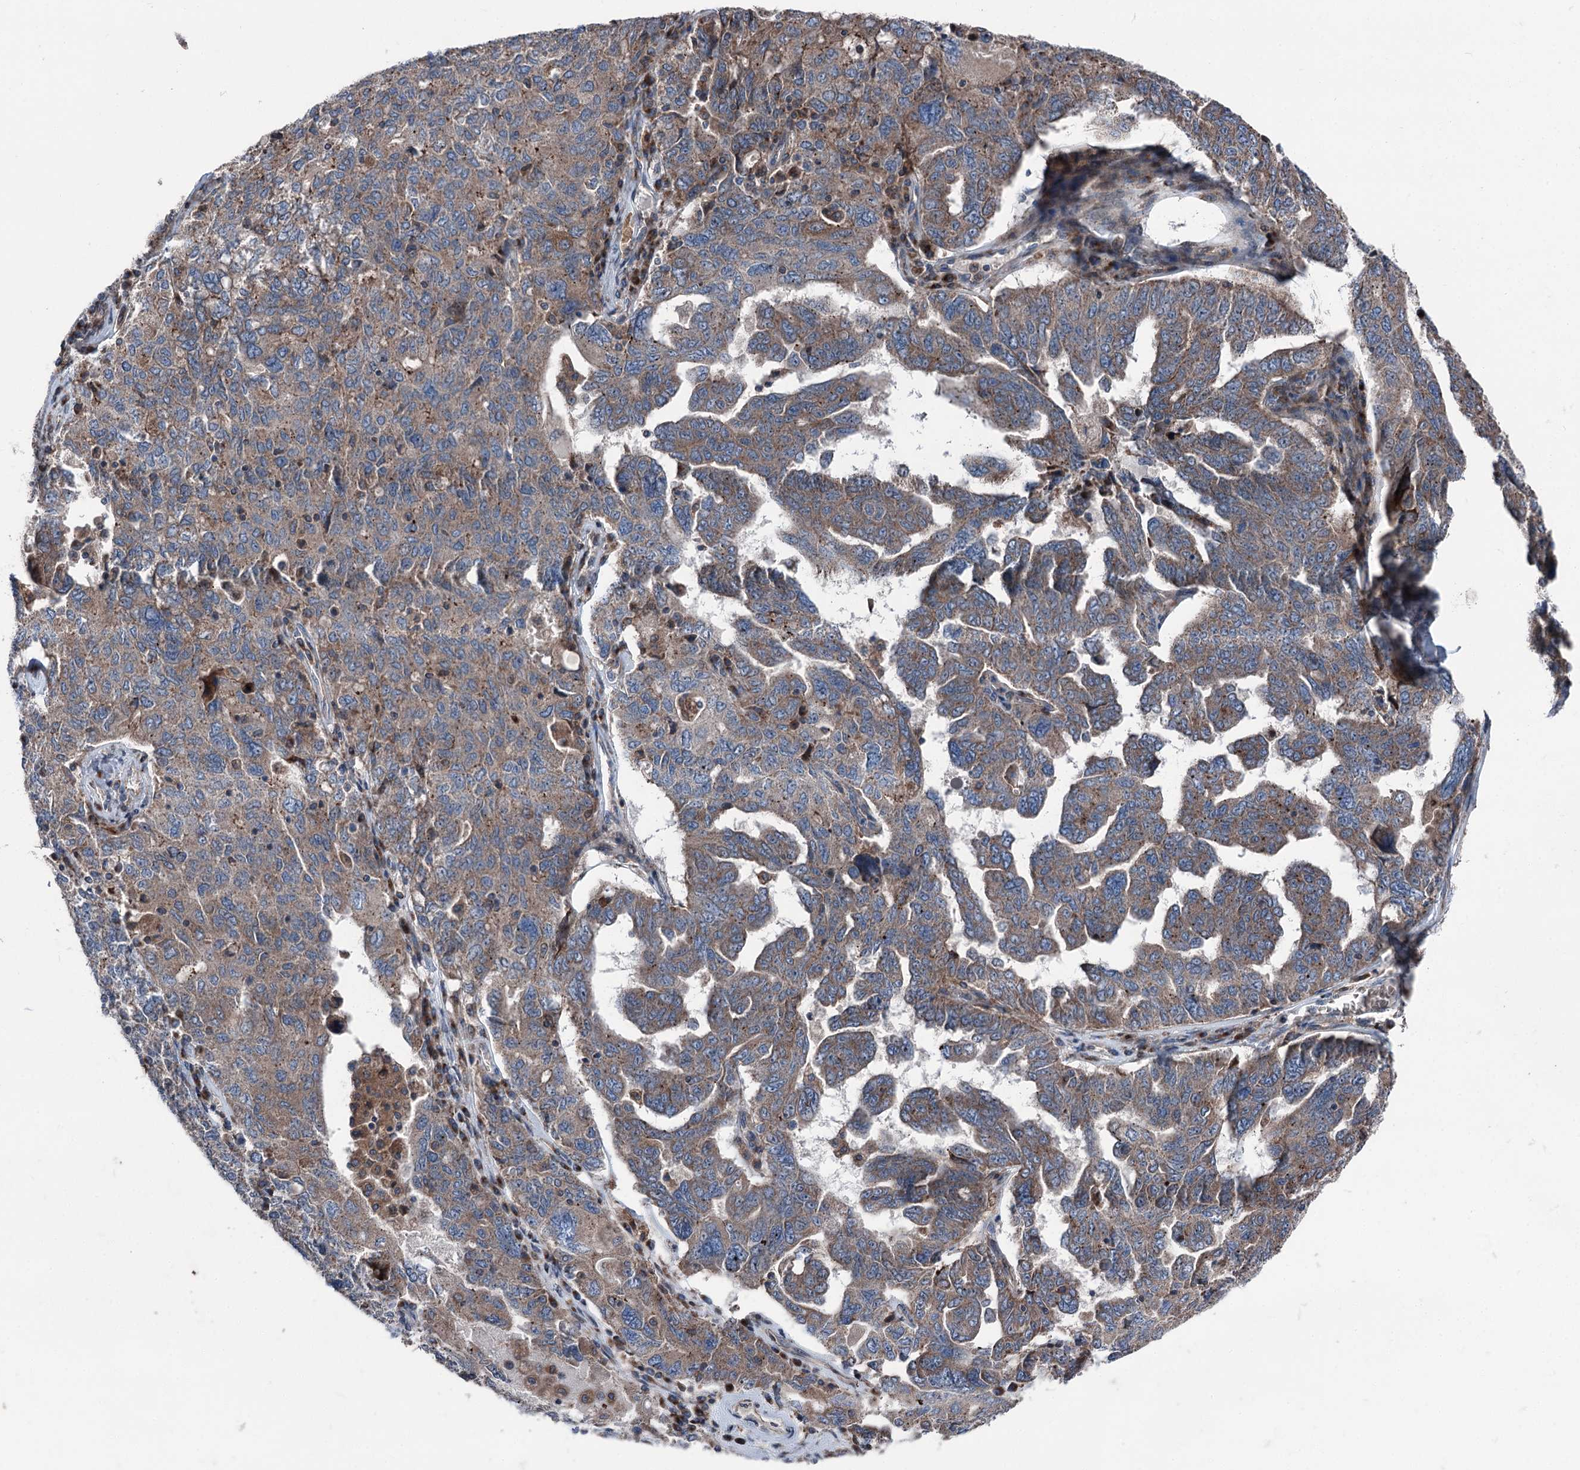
{"staining": {"intensity": "moderate", "quantity": ">75%", "location": "cytoplasmic/membranous"}, "tissue": "ovarian cancer", "cell_type": "Tumor cells", "image_type": "cancer", "snomed": [{"axis": "morphology", "description": "Carcinoma, endometroid"}, {"axis": "topography", "description": "Ovary"}], "caption": "An image of ovarian cancer stained for a protein reveals moderate cytoplasmic/membranous brown staining in tumor cells.", "gene": "RUFY1", "patient": {"sex": "female", "age": 62}}